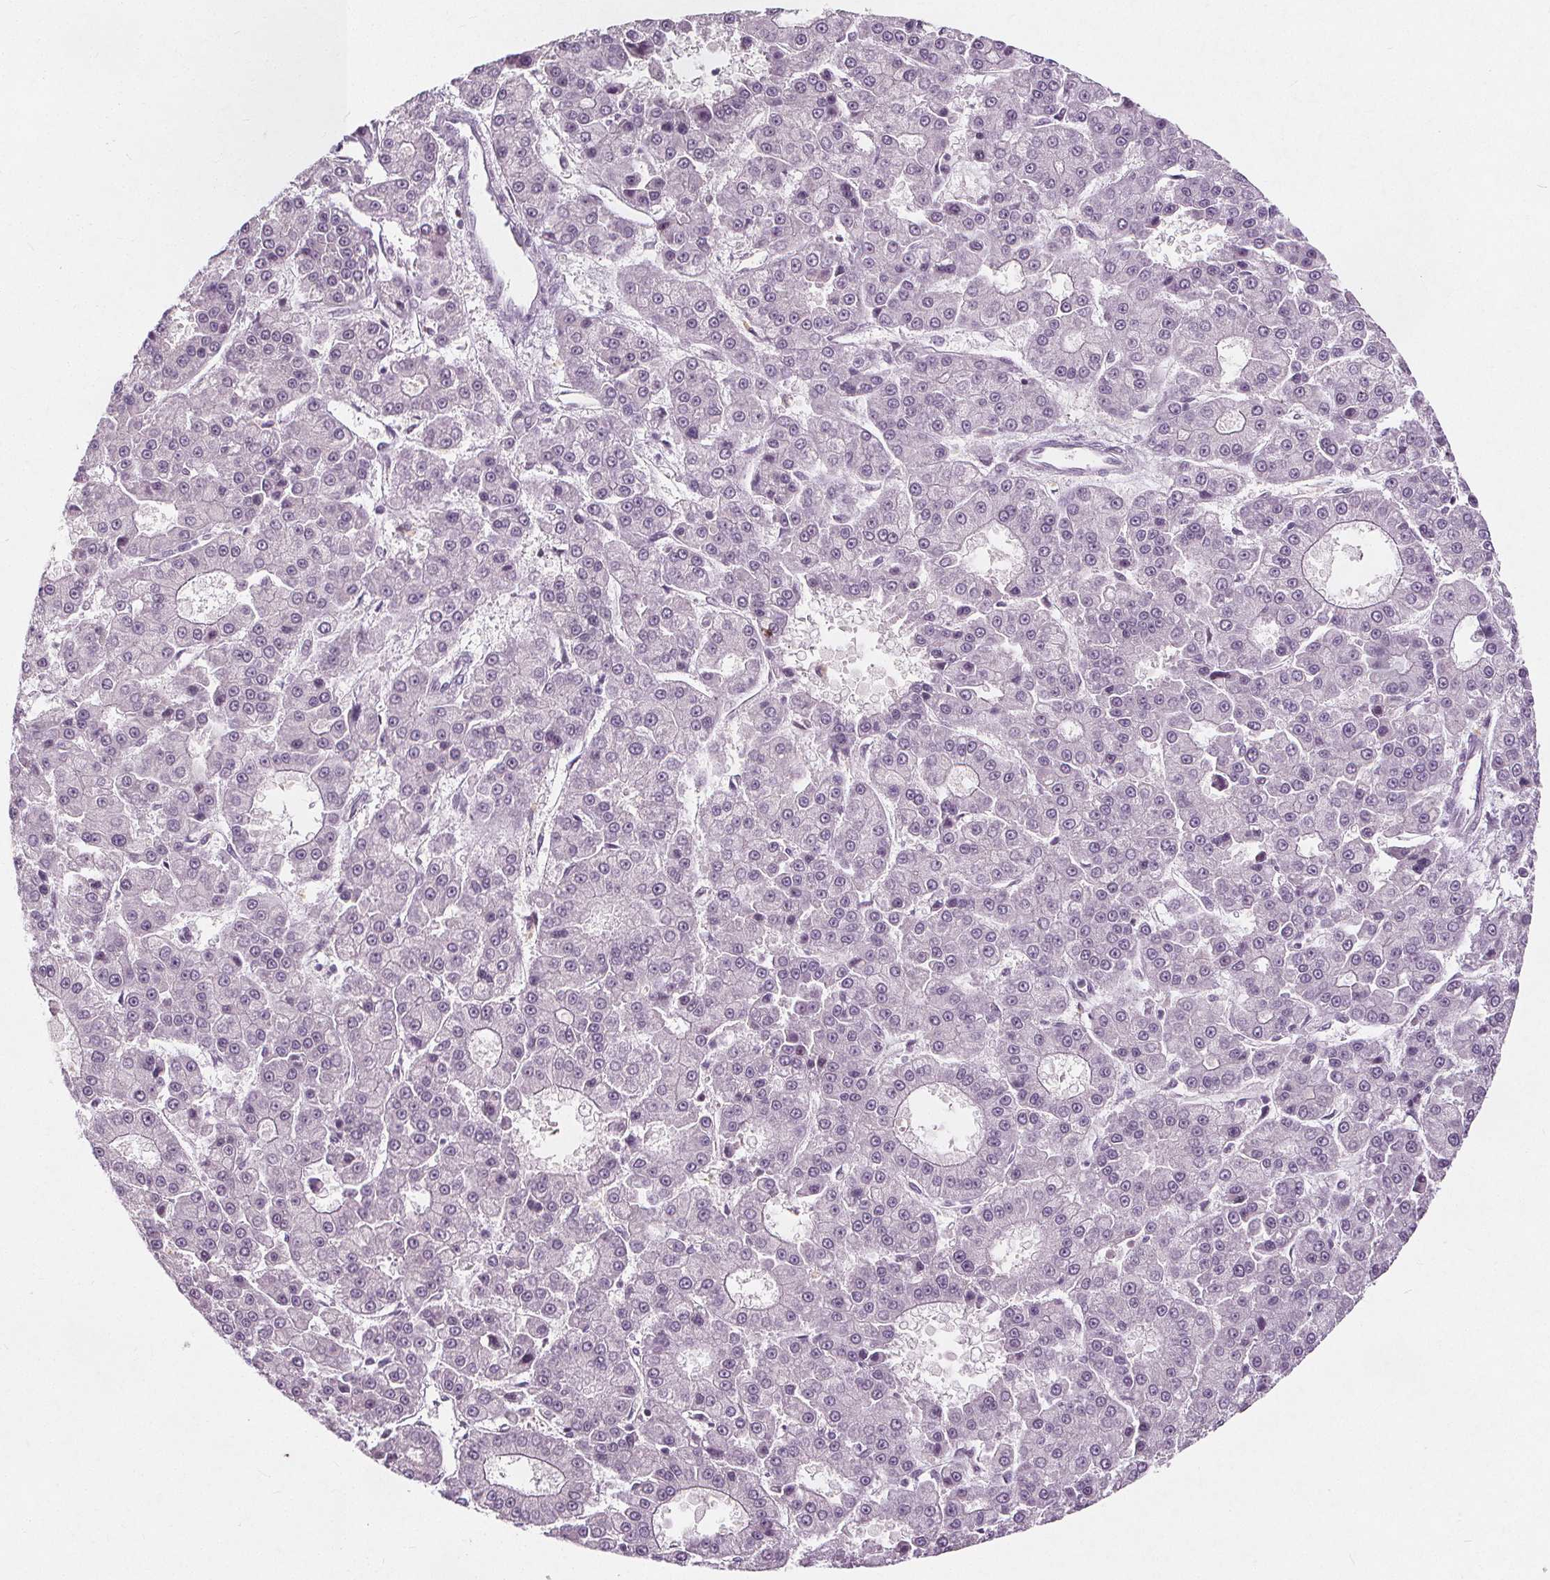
{"staining": {"intensity": "negative", "quantity": "none", "location": "none"}, "tissue": "liver cancer", "cell_type": "Tumor cells", "image_type": "cancer", "snomed": [{"axis": "morphology", "description": "Carcinoma, Hepatocellular, NOS"}, {"axis": "topography", "description": "Liver"}], "caption": "An image of liver hepatocellular carcinoma stained for a protein reveals no brown staining in tumor cells. Brightfield microscopy of immunohistochemistry (IHC) stained with DAB (3,3'-diaminobenzidine) (brown) and hematoxylin (blue), captured at high magnification.", "gene": "TAF6L", "patient": {"sex": "male", "age": 70}}